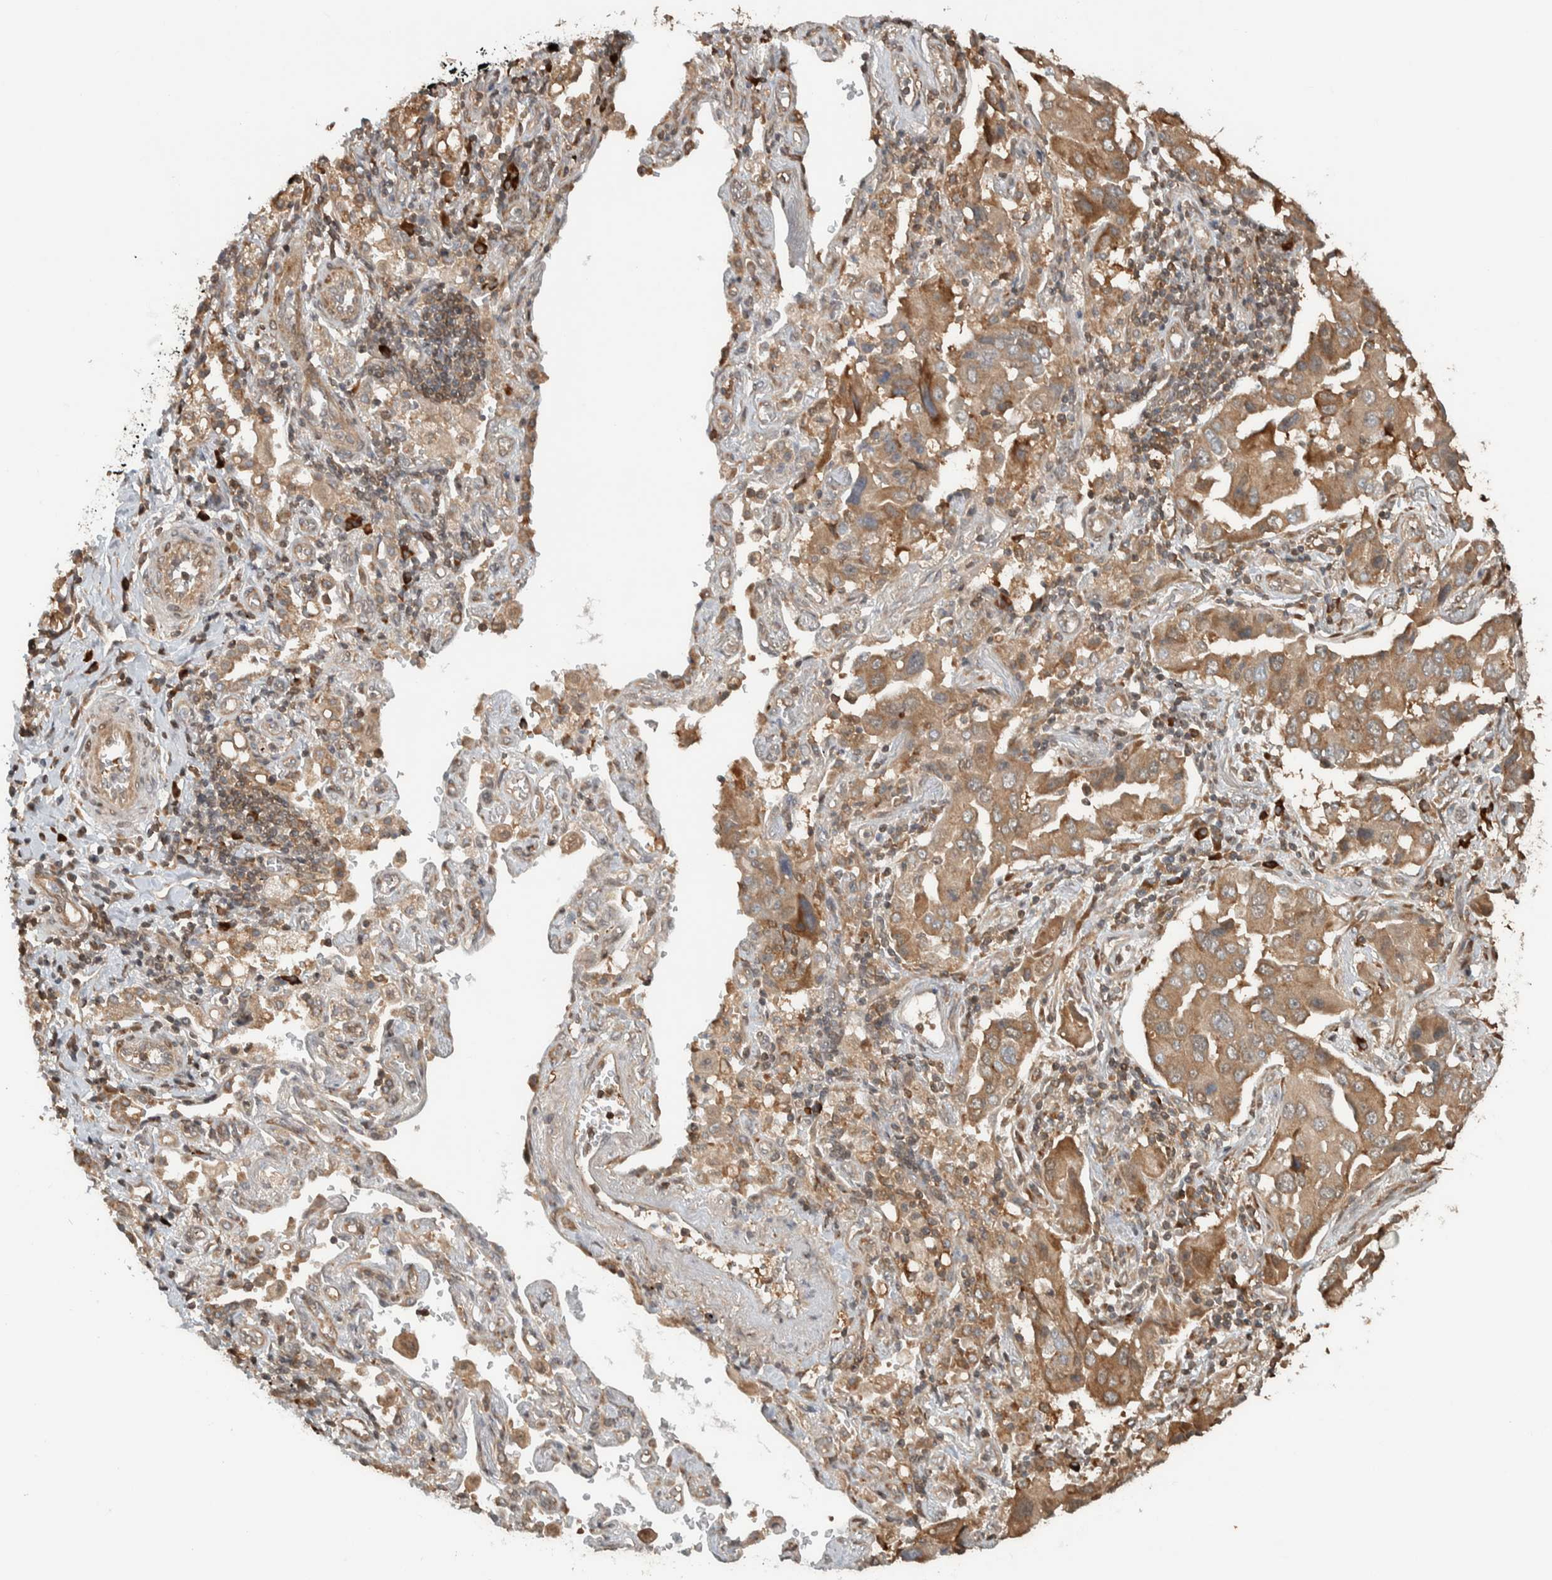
{"staining": {"intensity": "moderate", "quantity": ">75%", "location": "cytoplasmic/membranous"}, "tissue": "lung cancer", "cell_type": "Tumor cells", "image_type": "cancer", "snomed": [{"axis": "morphology", "description": "Adenocarcinoma, NOS"}, {"axis": "topography", "description": "Lung"}], "caption": "High-power microscopy captured an immunohistochemistry (IHC) histopathology image of lung cancer (adenocarcinoma), revealing moderate cytoplasmic/membranous expression in about >75% of tumor cells. Using DAB (3,3'-diaminobenzidine) (brown) and hematoxylin (blue) stains, captured at high magnification using brightfield microscopy.", "gene": "CNTROB", "patient": {"sex": "female", "age": 65}}